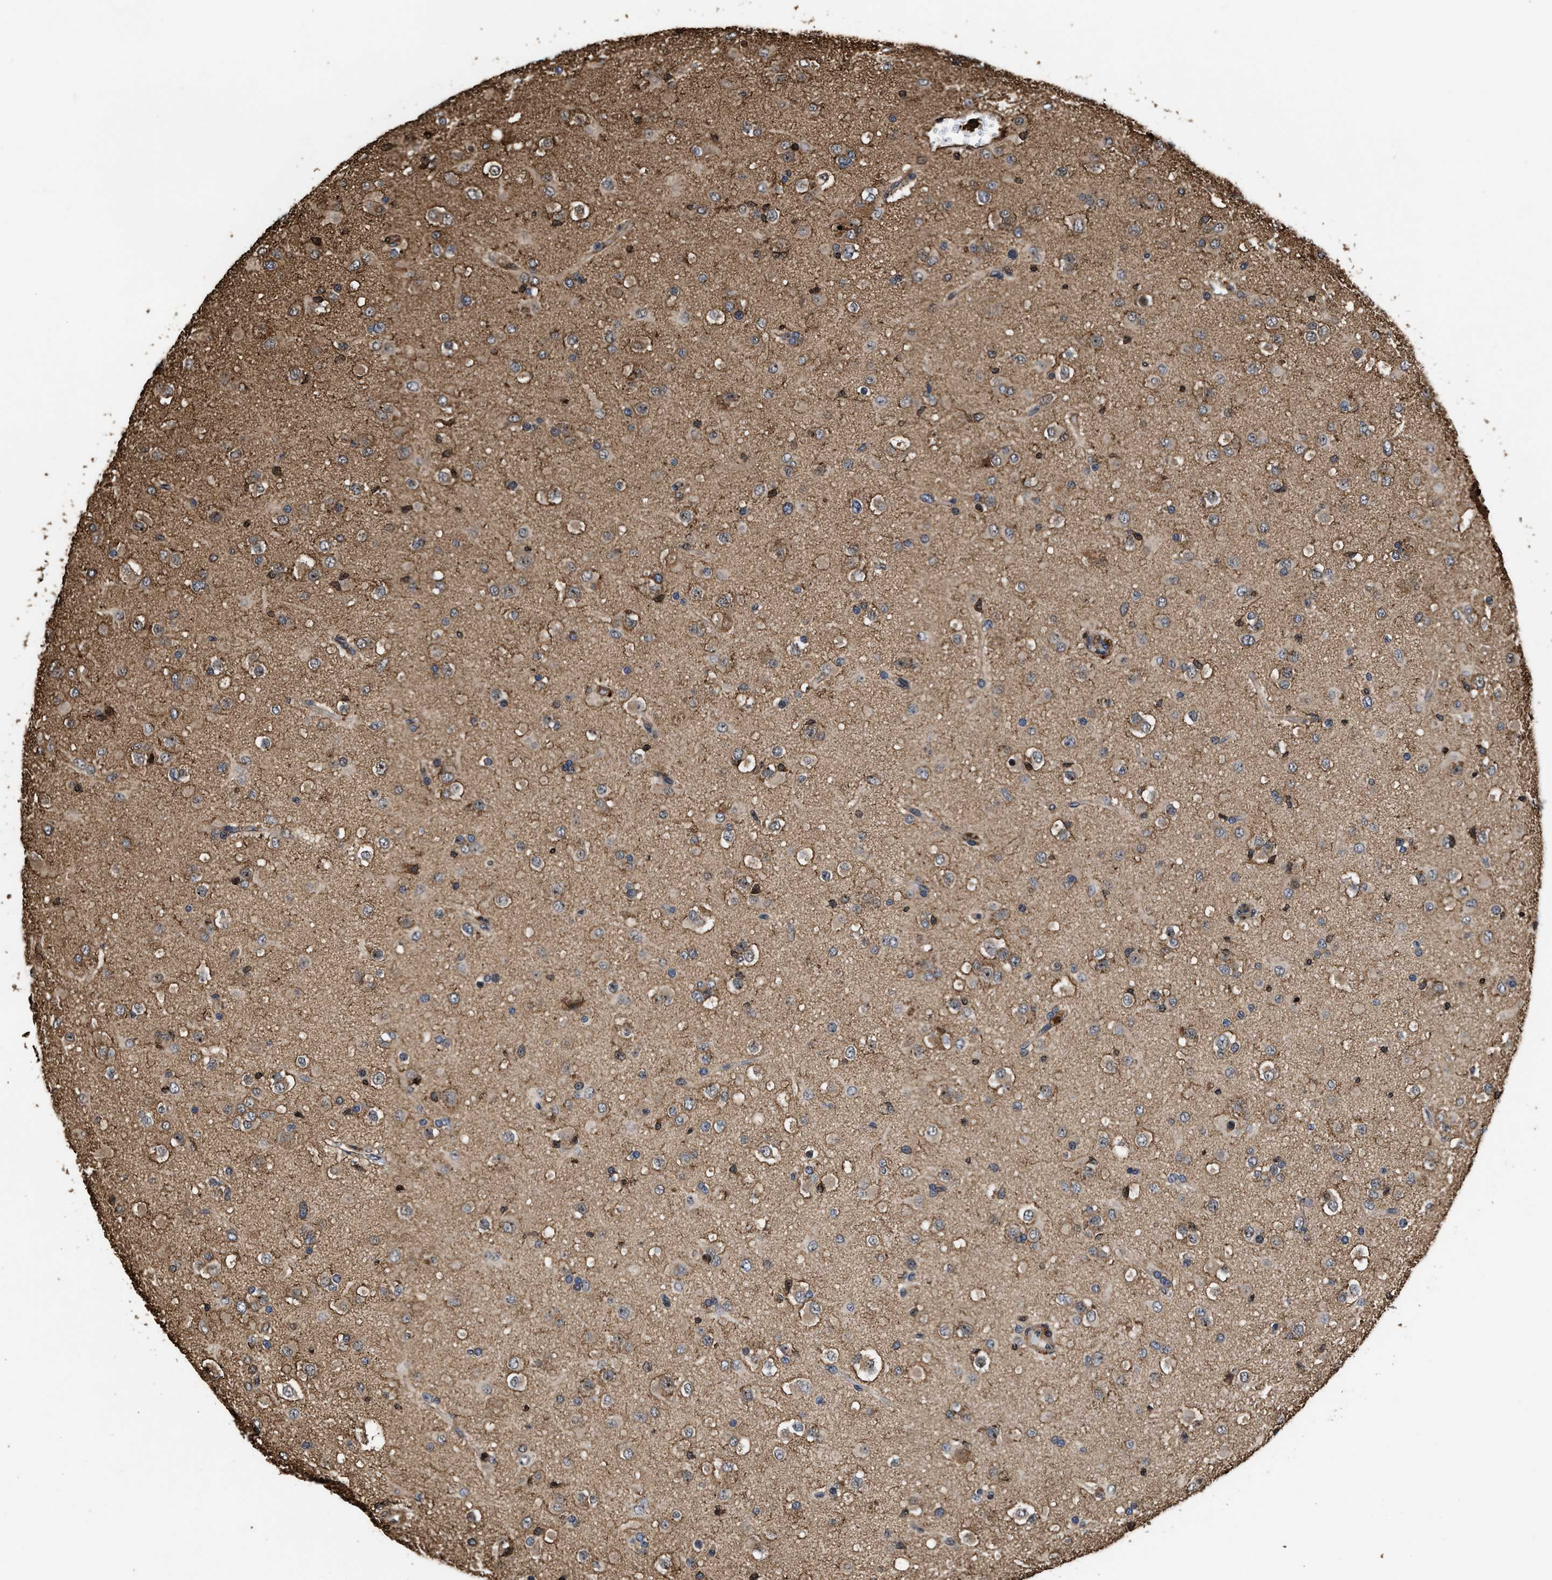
{"staining": {"intensity": "weak", "quantity": ">75%", "location": "cytoplasmic/membranous"}, "tissue": "glioma", "cell_type": "Tumor cells", "image_type": "cancer", "snomed": [{"axis": "morphology", "description": "Glioma, malignant, Low grade"}, {"axis": "topography", "description": "Brain"}], "caption": "Immunohistochemical staining of glioma reveals weak cytoplasmic/membranous protein expression in about >75% of tumor cells. The staining was performed using DAB (3,3'-diaminobenzidine) to visualize the protein expression in brown, while the nuclei were stained in blue with hematoxylin (Magnification: 20x).", "gene": "KBTBD2", "patient": {"sex": "male", "age": 65}}